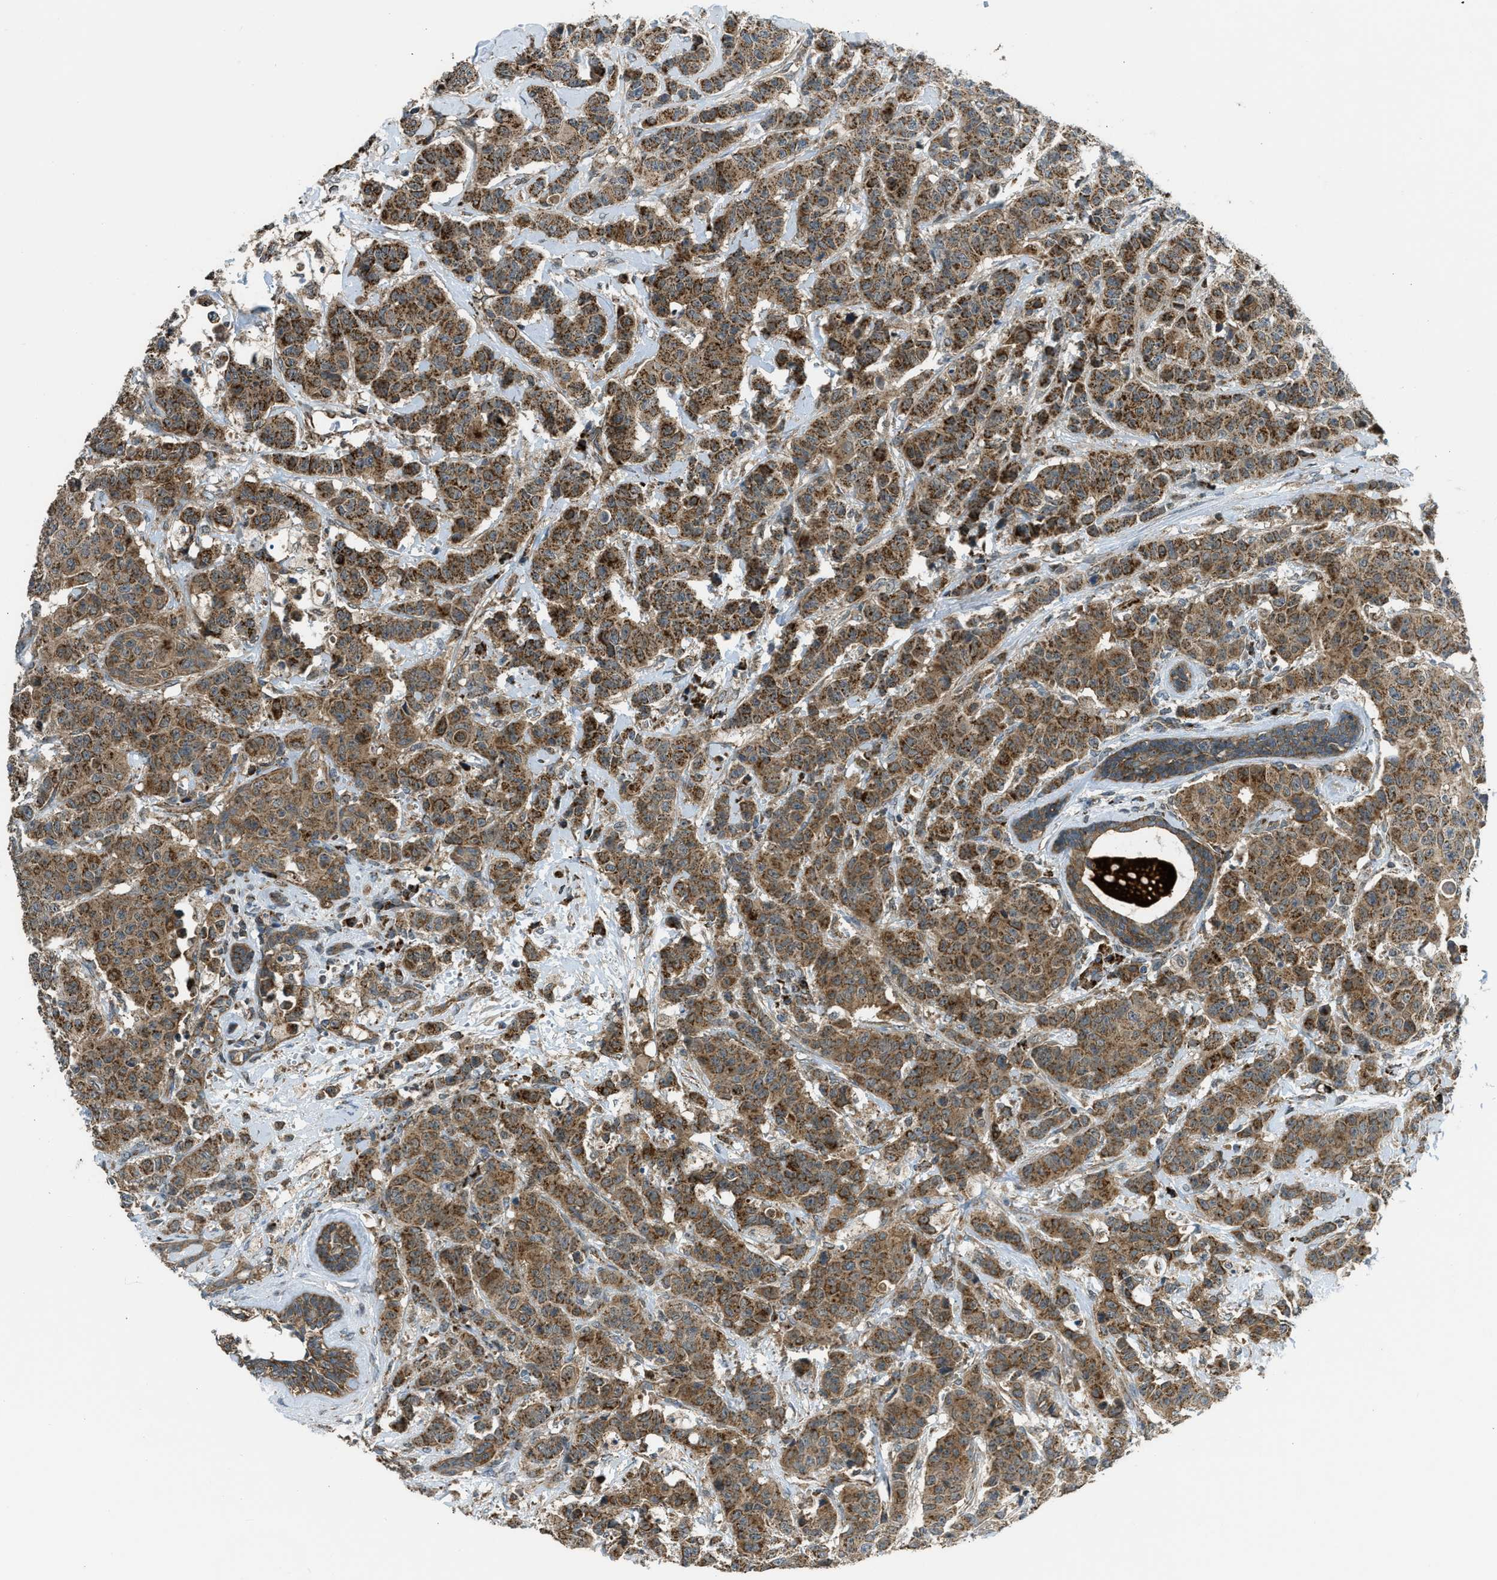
{"staining": {"intensity": "moderate", "quantity": ">75%", "location": "cytoplasmic/membranous"}, "tissue": "breast cancer", "cell_type": "Tumor cells", "image_type": "cancer", "snomed": [{"axis": "morphology", "description": "Normal tissue, NOS"}, {"axis": "morphology", "description": "Duct carcinoma"}, {"axis": "topography", "description": "Breast"}], "caption": "Immunohistochemistry photomicrograph of human breast cancer (infiltrating ductal carcinoma) stained for a protein (brown), which exhibits medium levels of moderate cytoplasmic/membranous positivity in about >75% of tumor cells.", "gene": "SESN2", "patient": {"sex": "female", "age": 40}}